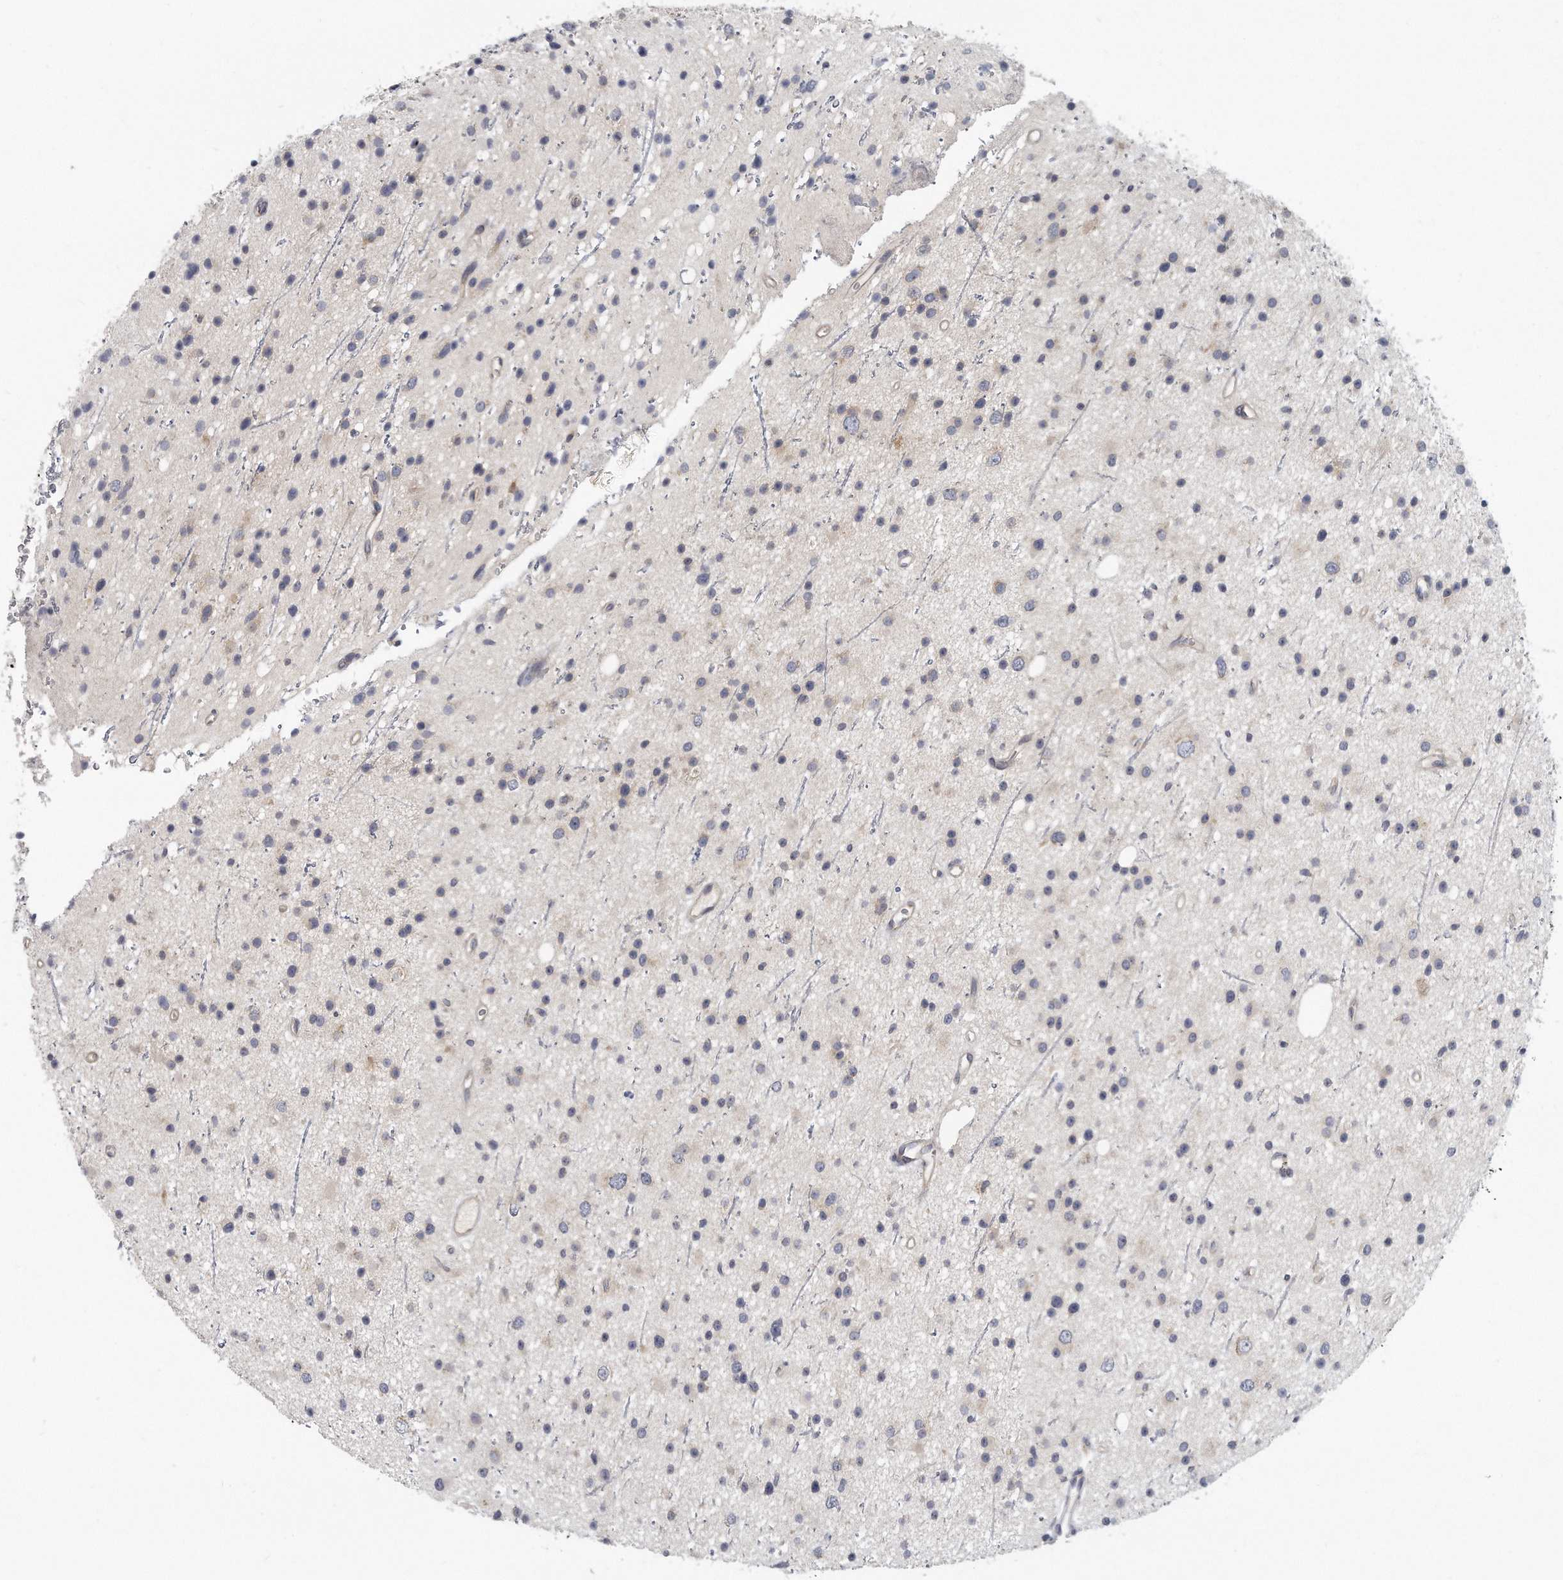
{"staining": {"intensity": "negative", "quantity": "none", "location": "none"}, "tissue": "glioma", "cell_type": "Tumor cells", "image_type": "cancer", "snomed": [{"axis": "morphology", "description": "Glioma, malignant, Low grade"}, {"axis": "topography", "description": "Cerebral cortex"}], "caption": "Immunohistochemical staining of glioma displays no significant staining in tumor cells.", "gene": "PLEKHA6", "patient": {"sex": "female", "age": 39}}